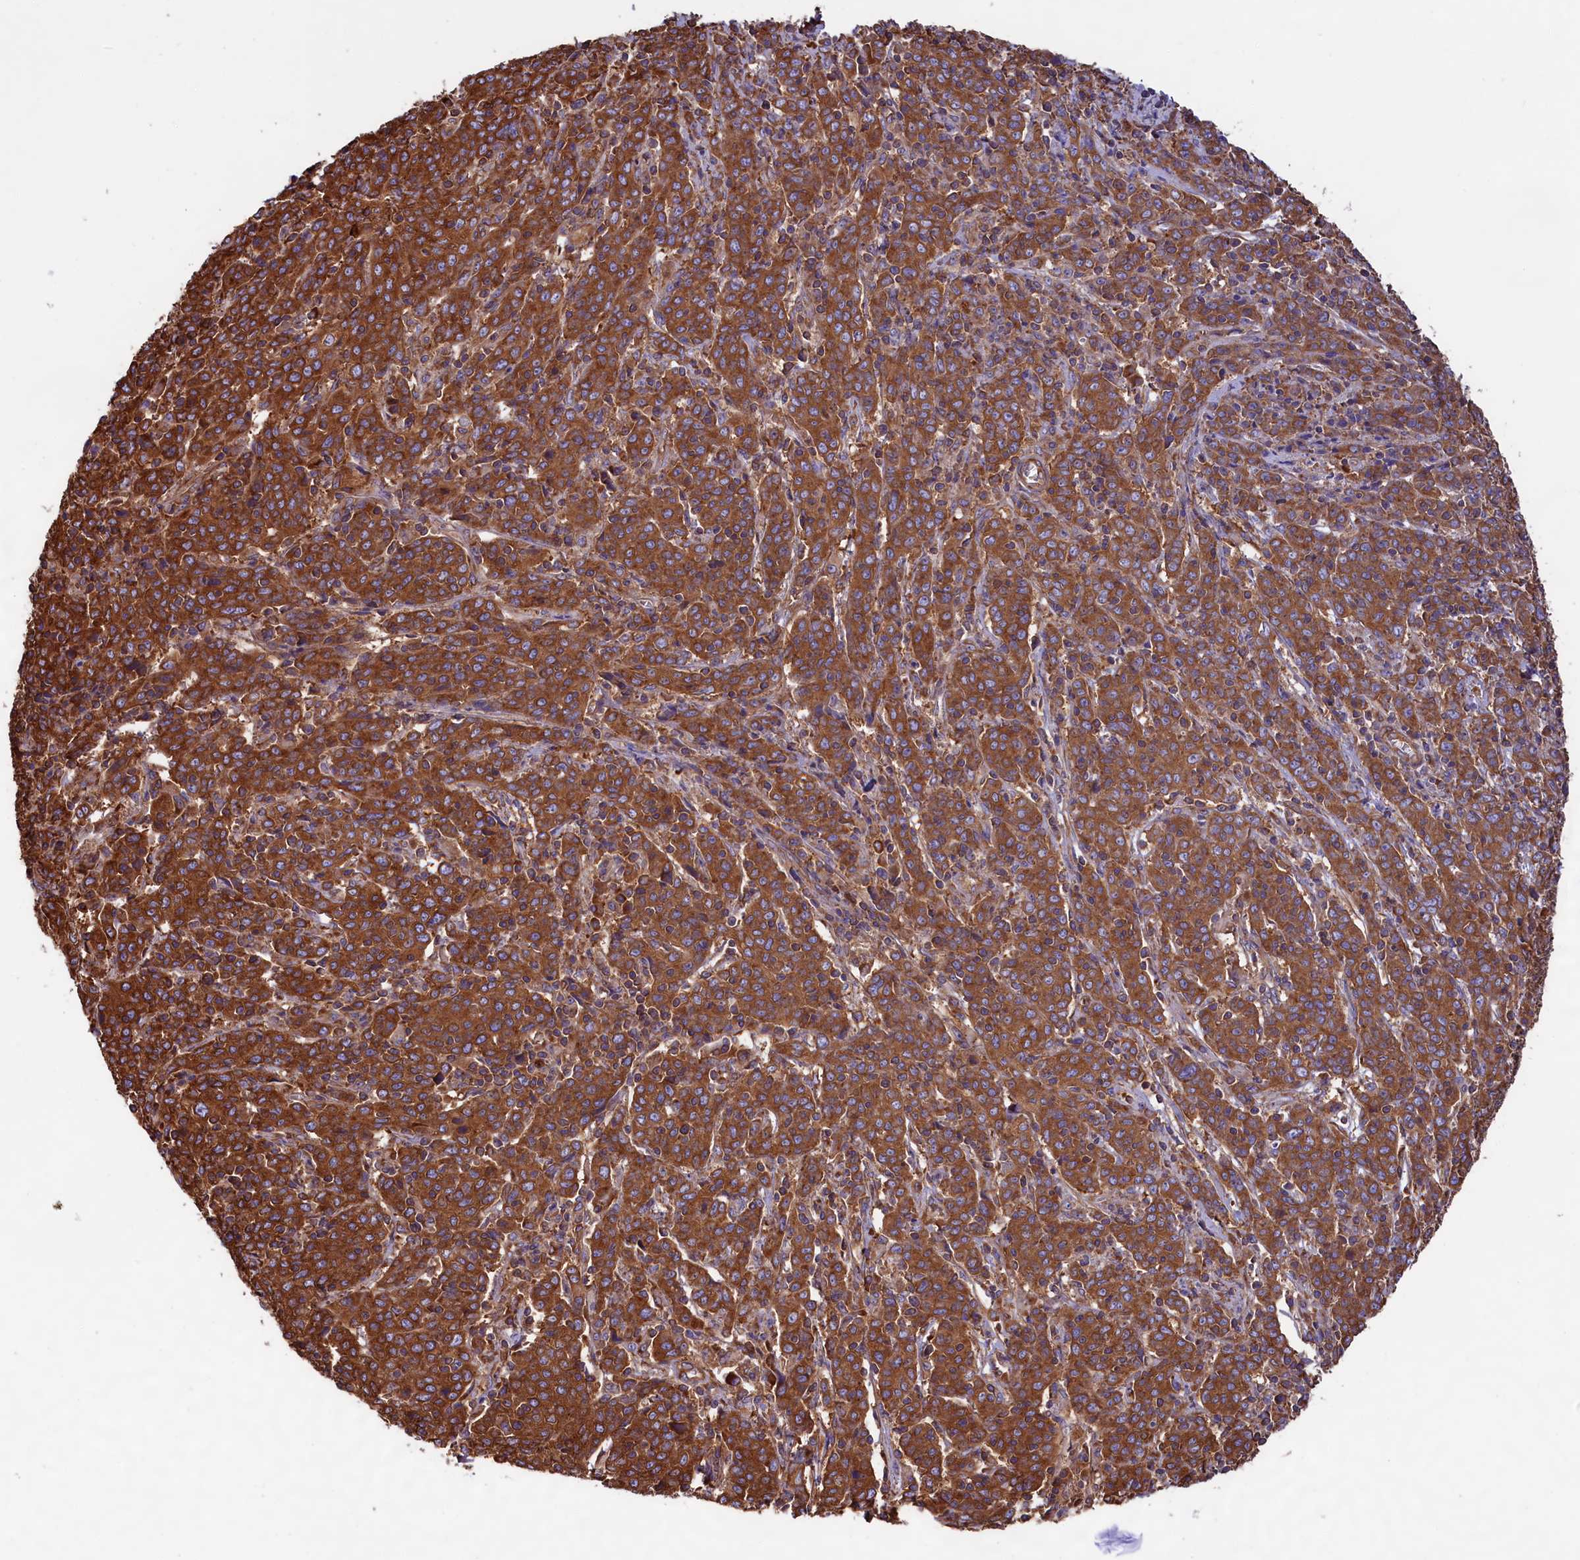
{"staining": {"intensity": "strong", "quantity": ">75%", "location": "cytoplasmic/membranous"}, "tissue": "cervical cancer", "cell_type": "Tumor cells", "image_type": "cancer", "snomed": [{"axis": "morphology", "description": "Squamous cell carcinoma, NOS"}, {"axis": "topography", "description": "Cervix"}], "caption": "Strong cytoplasmic/membranous protein positivity is appreciated in approximately >75% of tumor cells in squamous cell carcinoma (cervical). (IHC, brightfield microscopy, high magnification).", "gene": "GYS1", "patient": {"sex": "female", "age": 67}}